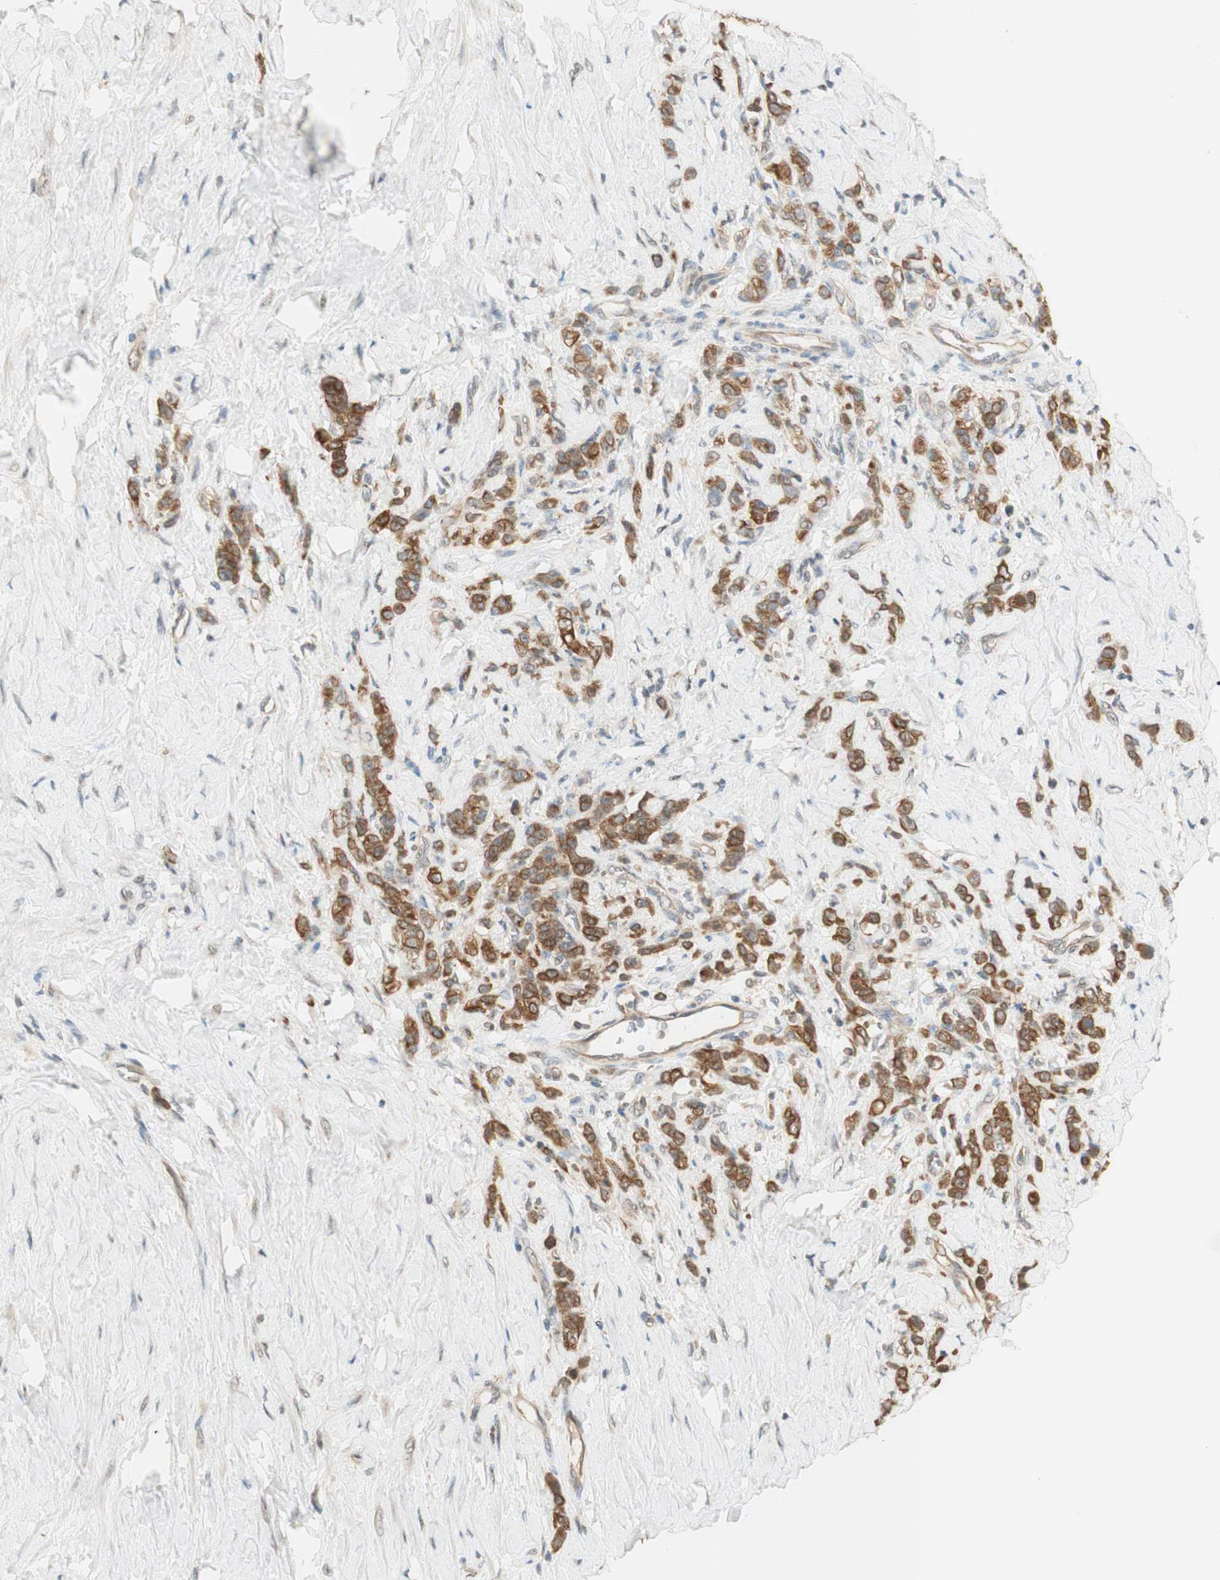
{"staining": {"intensity": "moderate", "quantity": ">75%", "location": "cytoplasmic/membranous"}, "tissue": "stomach cancer", "cell_type": "Tumor cells", "image_type": "cancer", "snomed": [{"axis": "morphology", "description": "Adenocarcinoma, NOS"}, {"axis": "topography", "description": "Stomach"}], "caption": "Immunohistochemical staining of adenocarcinoma (stomach) demonstrates medium levels of moderate cytoplasmic/membranous expression in about >75% of tumor cells. (brown staining indicates protein expression, while blue staining denotes nuclei).", "gene": "SPINT2", "patient": {"sex": "male", "age": 82}}